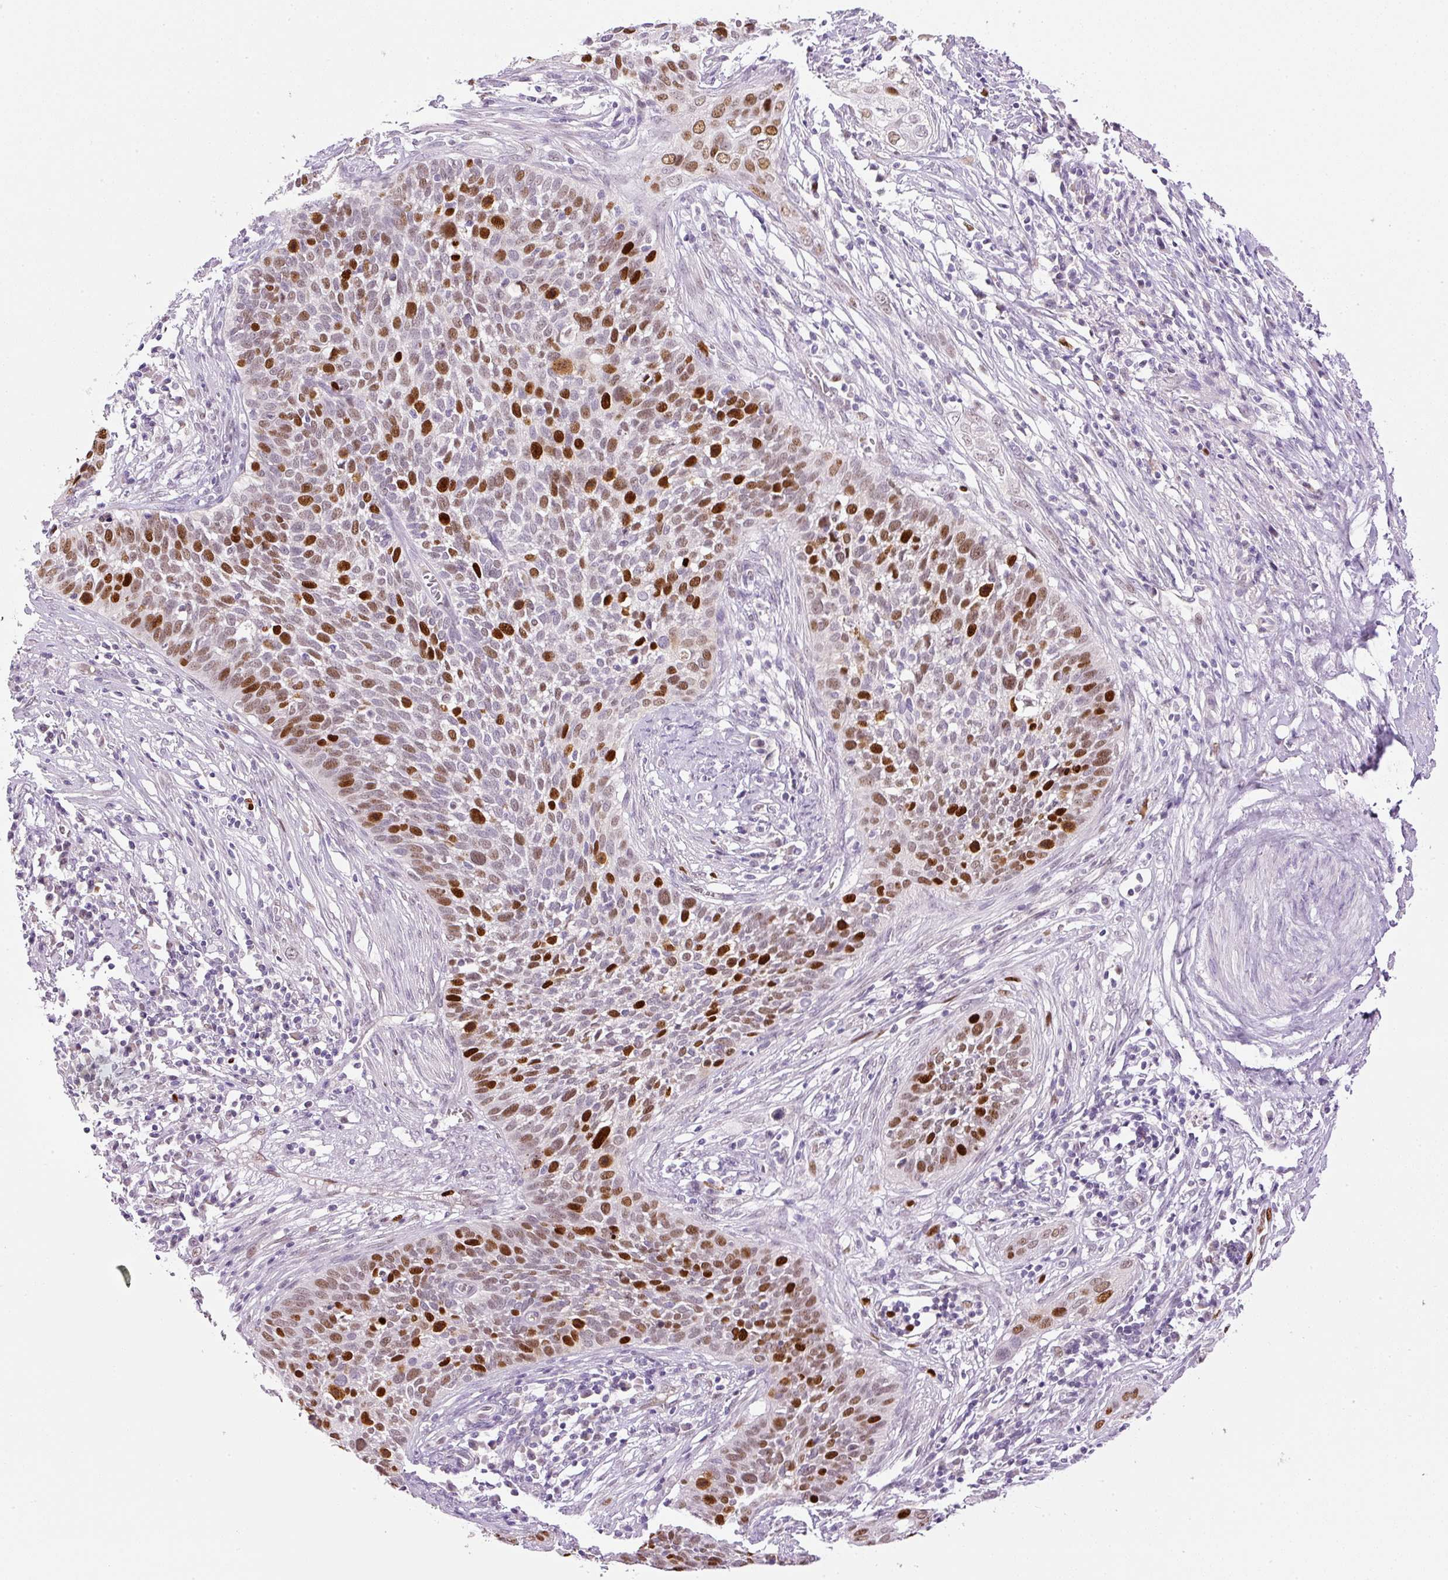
{"staining": {"intensity": "moderate", "quantity": "25%-75%", "location": "nuclear"}, "tissue": "cervical cancer", "cell_type": "Tumor cells", "image_type": "cancer", "snomed": [{"axis": "morphology", "description": "Squamous cell carcinoma, NOS"}, {"axis": "topography", "description": "Cervix"}], "caption": "Cervical cancer (squamous cell carcinoma) tissue shows moderate nuclear positivity in about 25%-75% of tumor cells, visualized by immunohistochemistry.", "gene": "KPNA2", "patient": {"sex": "female", "age": 34}}